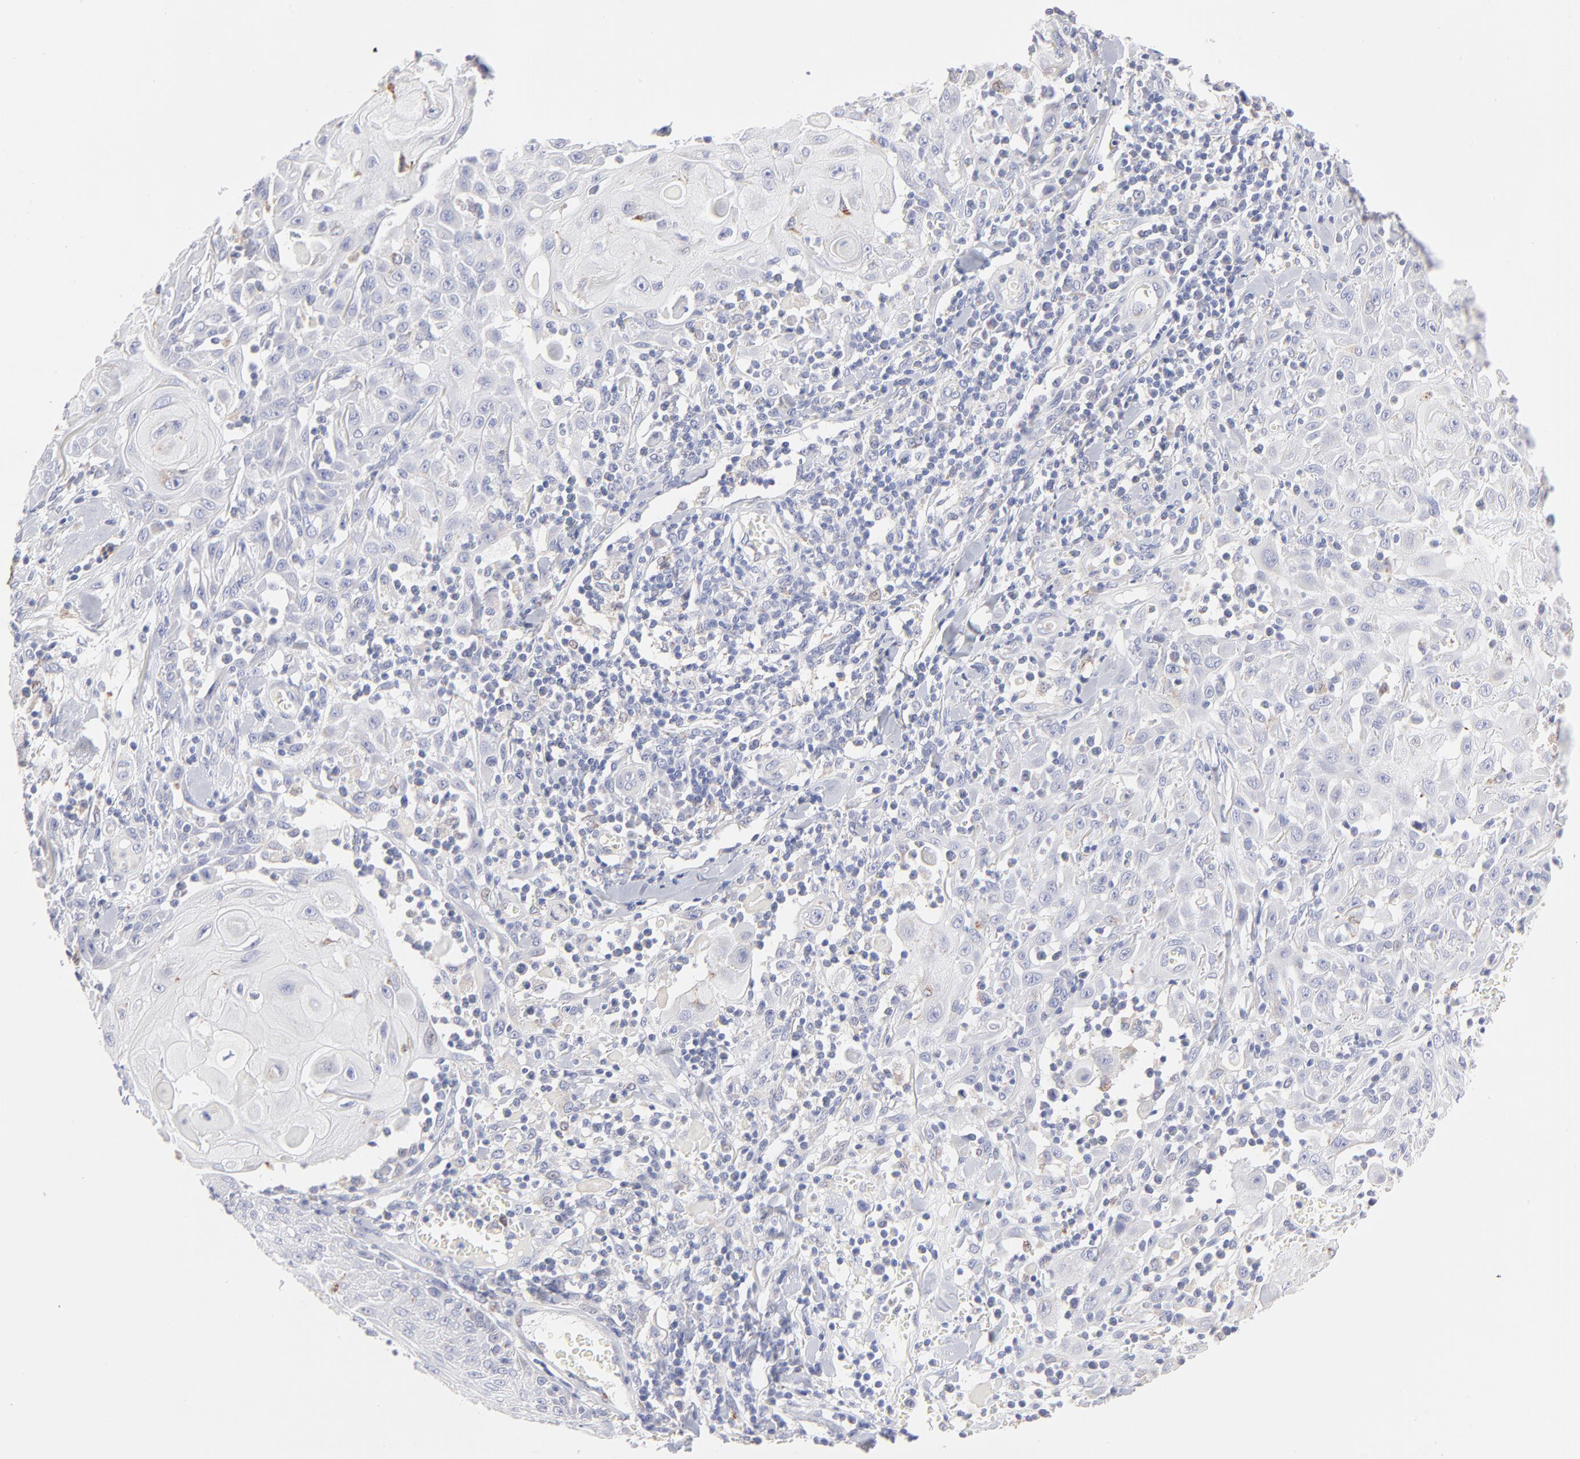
{"staining": {"intensity": "negative", "quantity": "none", "location": "none"}, "tissue": "skin cancer", "cell_type": "Tumor cells", "image_type": "cancer", "snomed": [{"axis": "morphology", "description": "Squamous cell carcinoma, NOS"}, {"axis": "topography", "description": "Skin"}], "caption": "Skin cancer was stained to show a protein in brown. There is no significant positivity in tumor cells.", "gene": "TST", "patient": {"sex": "male", "age": 24}}